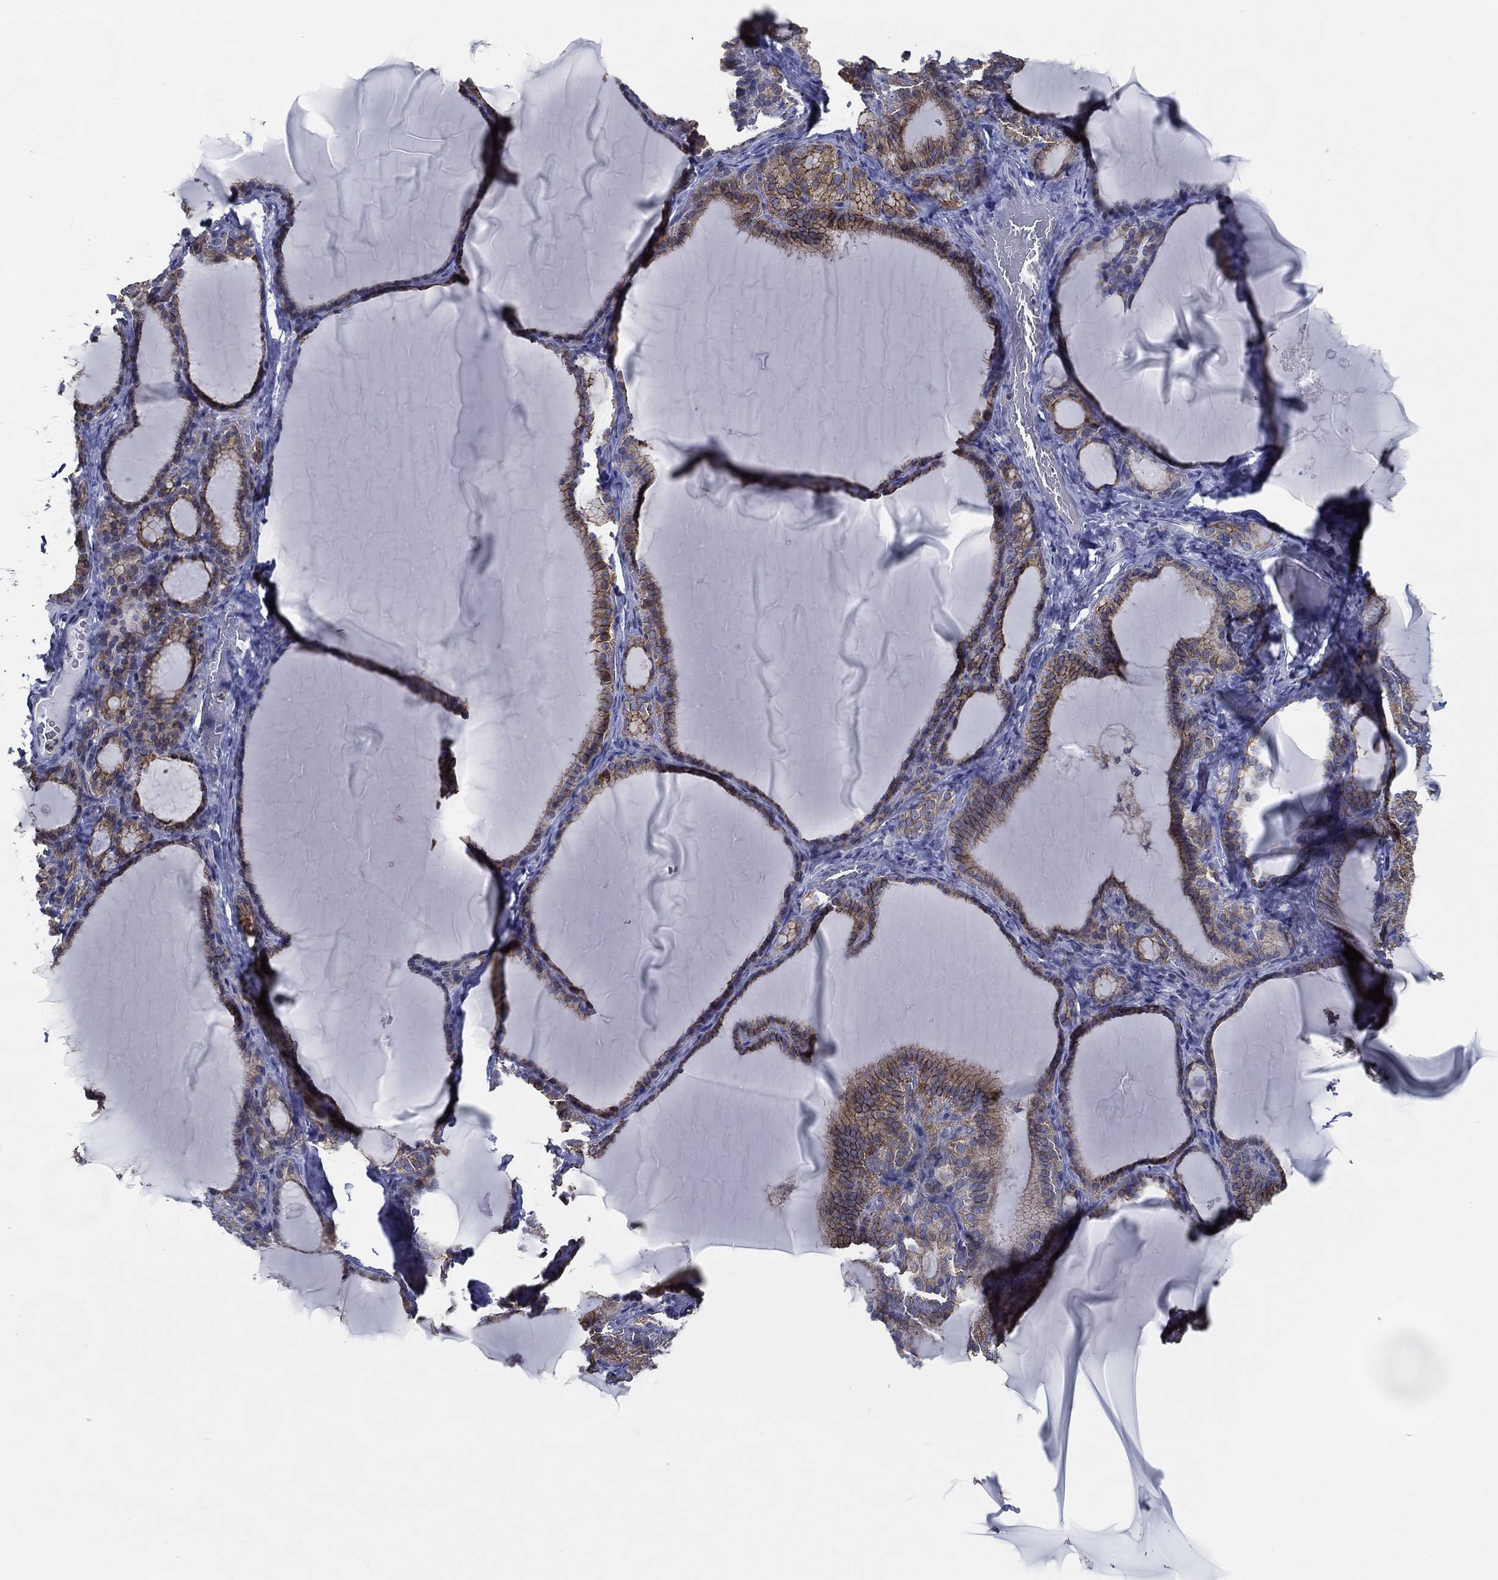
{"staining": {"intensity": "strong", "quantity": ">75%", "location": "cytoplasmic/membranous"}, "tissue": "thyroid gland", "cell_type": "Glandular cells", "image_type": "normal", "snomed": [{"axis": "morphology", "description": "Normal tissue, NOS"}, {"axis": "morphology", "description": "Hyperplasia, NOS"}, {"axis": "topography", "description": "Thyroid gland"}], "caption": "Immunohistochemical staining of benign human thyroid gland reveals high levels of strong cytoplasmic/membranous expression in about >75% of glandular cells.", "gene": "ZNF223", "patient": {"sex": "female", "age": 27}}